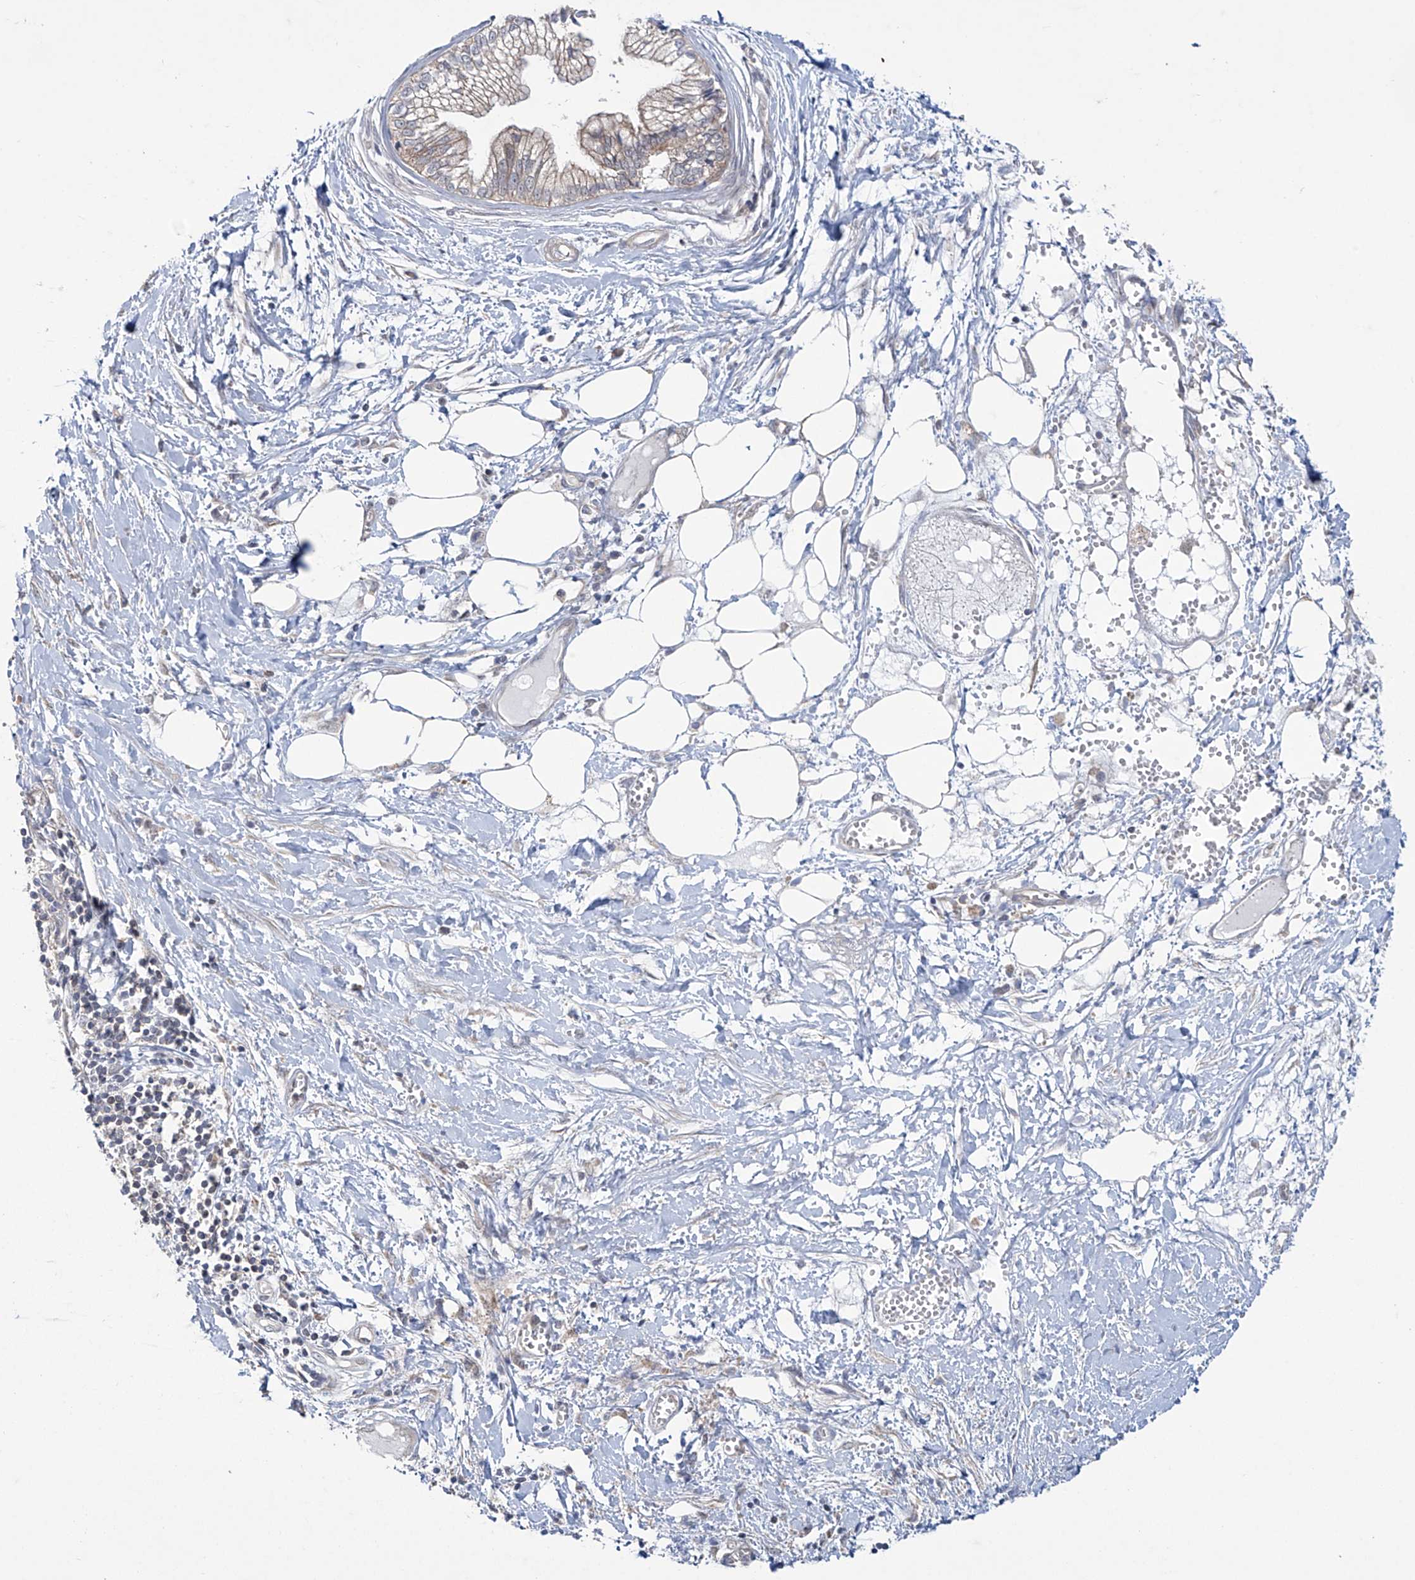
{"staining": {"intensity": "weak", "quantity": "25%-75%", "location": "cytoplasmic/membranous"}, "tissue": "pancreatic cancer", "cell_type": "Tumor cells", "image_type": "cancer", "snomed": [{"axis": "morphology", "description": "Adenocarcinoma, NOS"}, {"axis": "topography", "description": "Pancreas"}], "caption": "Immunohistochemistry staining of pancreatic cancer, which reveals low levels of weak cytoplasmic/membranous expression in approximately 25%-75% of tumor cells indicating weak cytoplasmic/membranous protein positivity. The staining was performed using DAB (brown) for protein detection and nuclei were counterstained in hematoxylin (blue).", "gene": "TRIM60", "patient": {"sex": "male", "age": 68}}